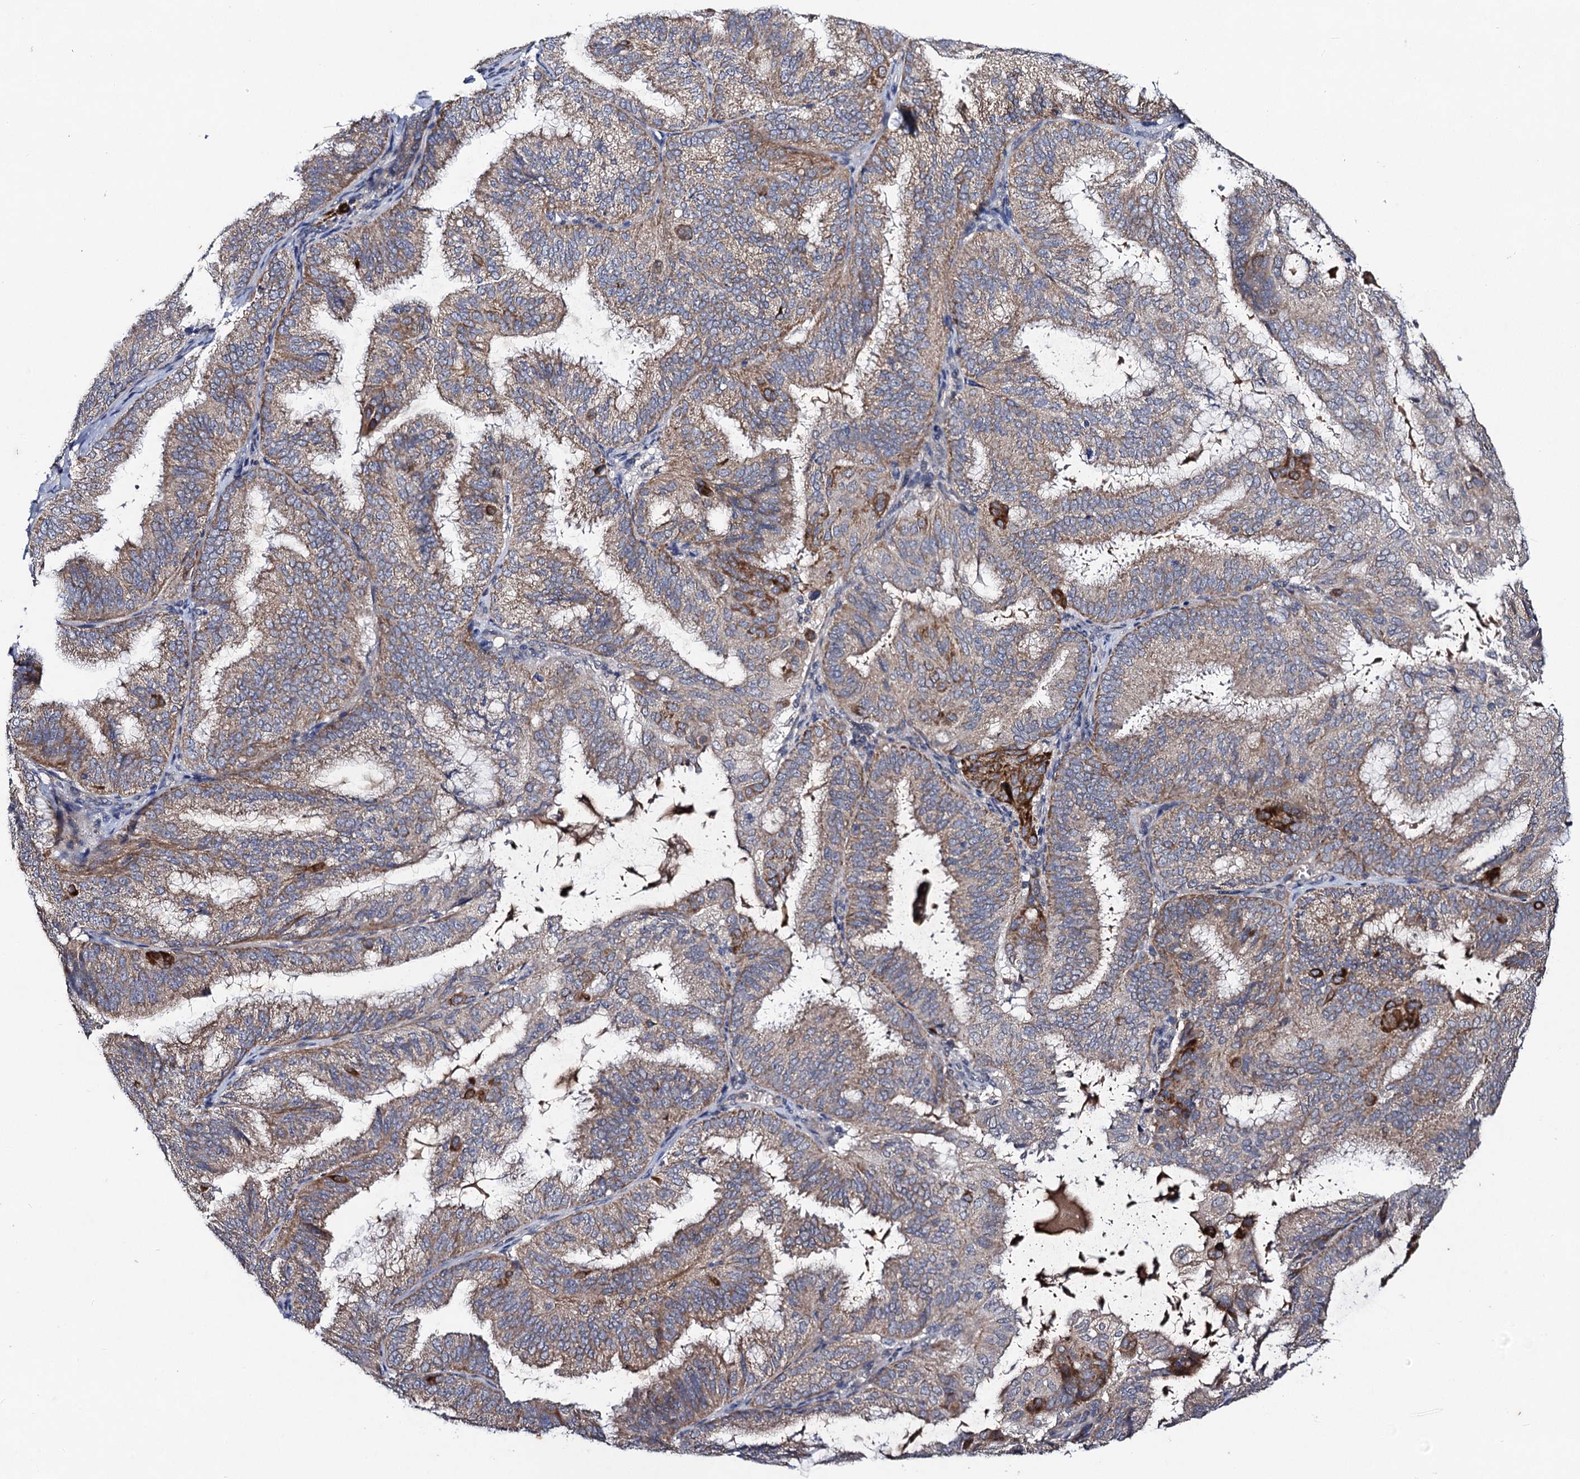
{"staining": {"intensity": "weak", "quantity": ">75%", "location": "cytoplasmic/membranous"}, "tissue": "endometrial cancer", "cell_type": "Tumor cells", "image_type": "cancer", "snomed": [{"axis": "morphology", "description": "Adenocarcinoma, NOS"}, {"axis": "topography", "description": "Endometrium"}], "caption": "Immunohistochemistry (IHC) micrograph of endometrial adenocarcinoma stained for a protein (brown), which exhibits low levels of weak cytoplasmic/membranous expression in about >75% of tumor cells.", "gene": "VPS37D", "patient": {"sex": "female", "age": 49}}